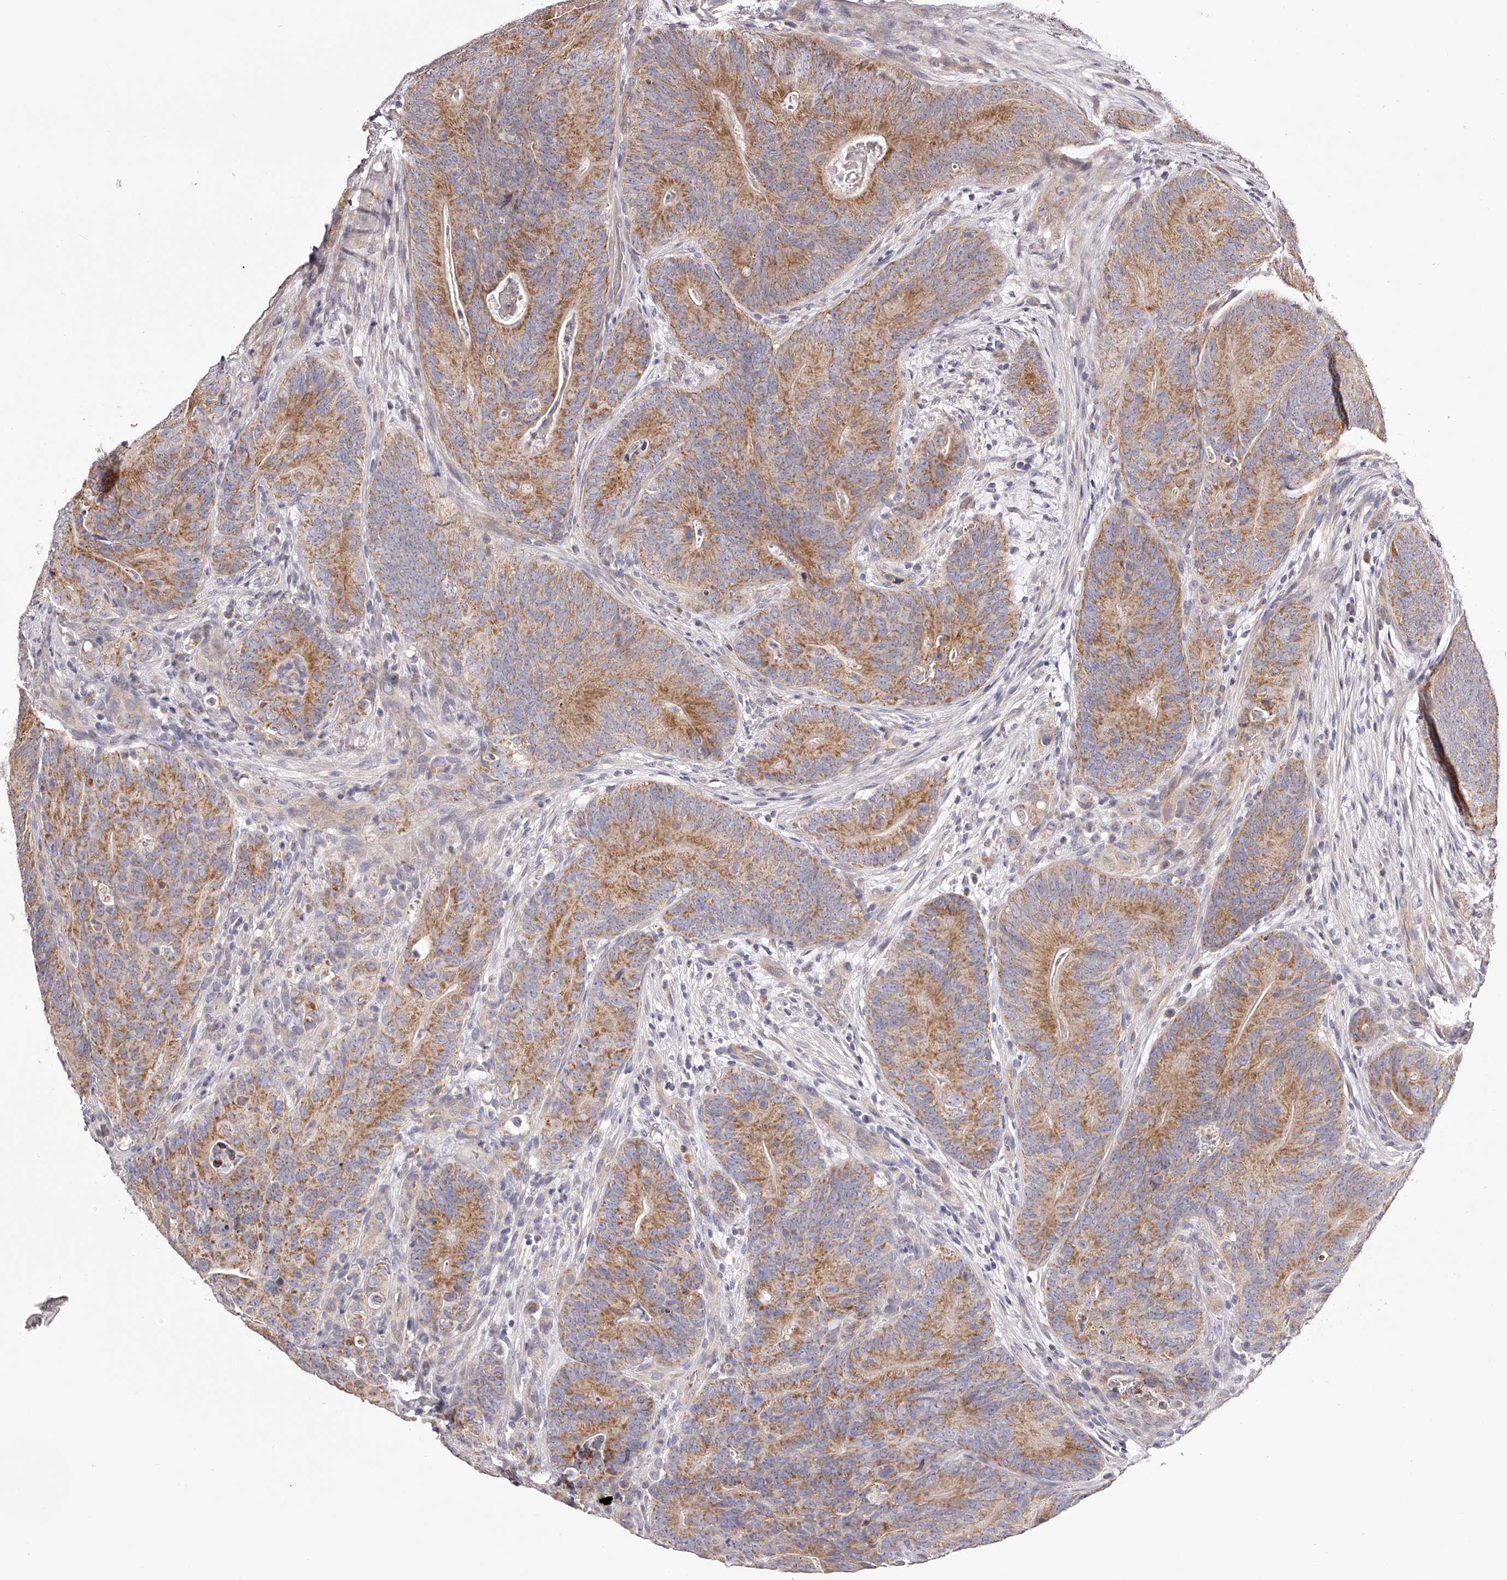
{"staining": {"intensity": "moderate", "quantity": ">75%", "location": "cytoplasmic/membranous"}, "tissue": "colorectal cancer", "cell_type": "Tumor cells", "image_type": "cancer", "snomed": [{"axis": "morphology", "description": "Normal tissue, NOS"}, {"axis": "topography", "description": "Colon"}], "caption": "Protein analysis of colorectal cancer tissue exhibits moderate cytoplasmic/membranous staining in approximately >75% of tumor cells.", "gene": "ODF2L", "patient": {"sex": "female", "age": 82}}